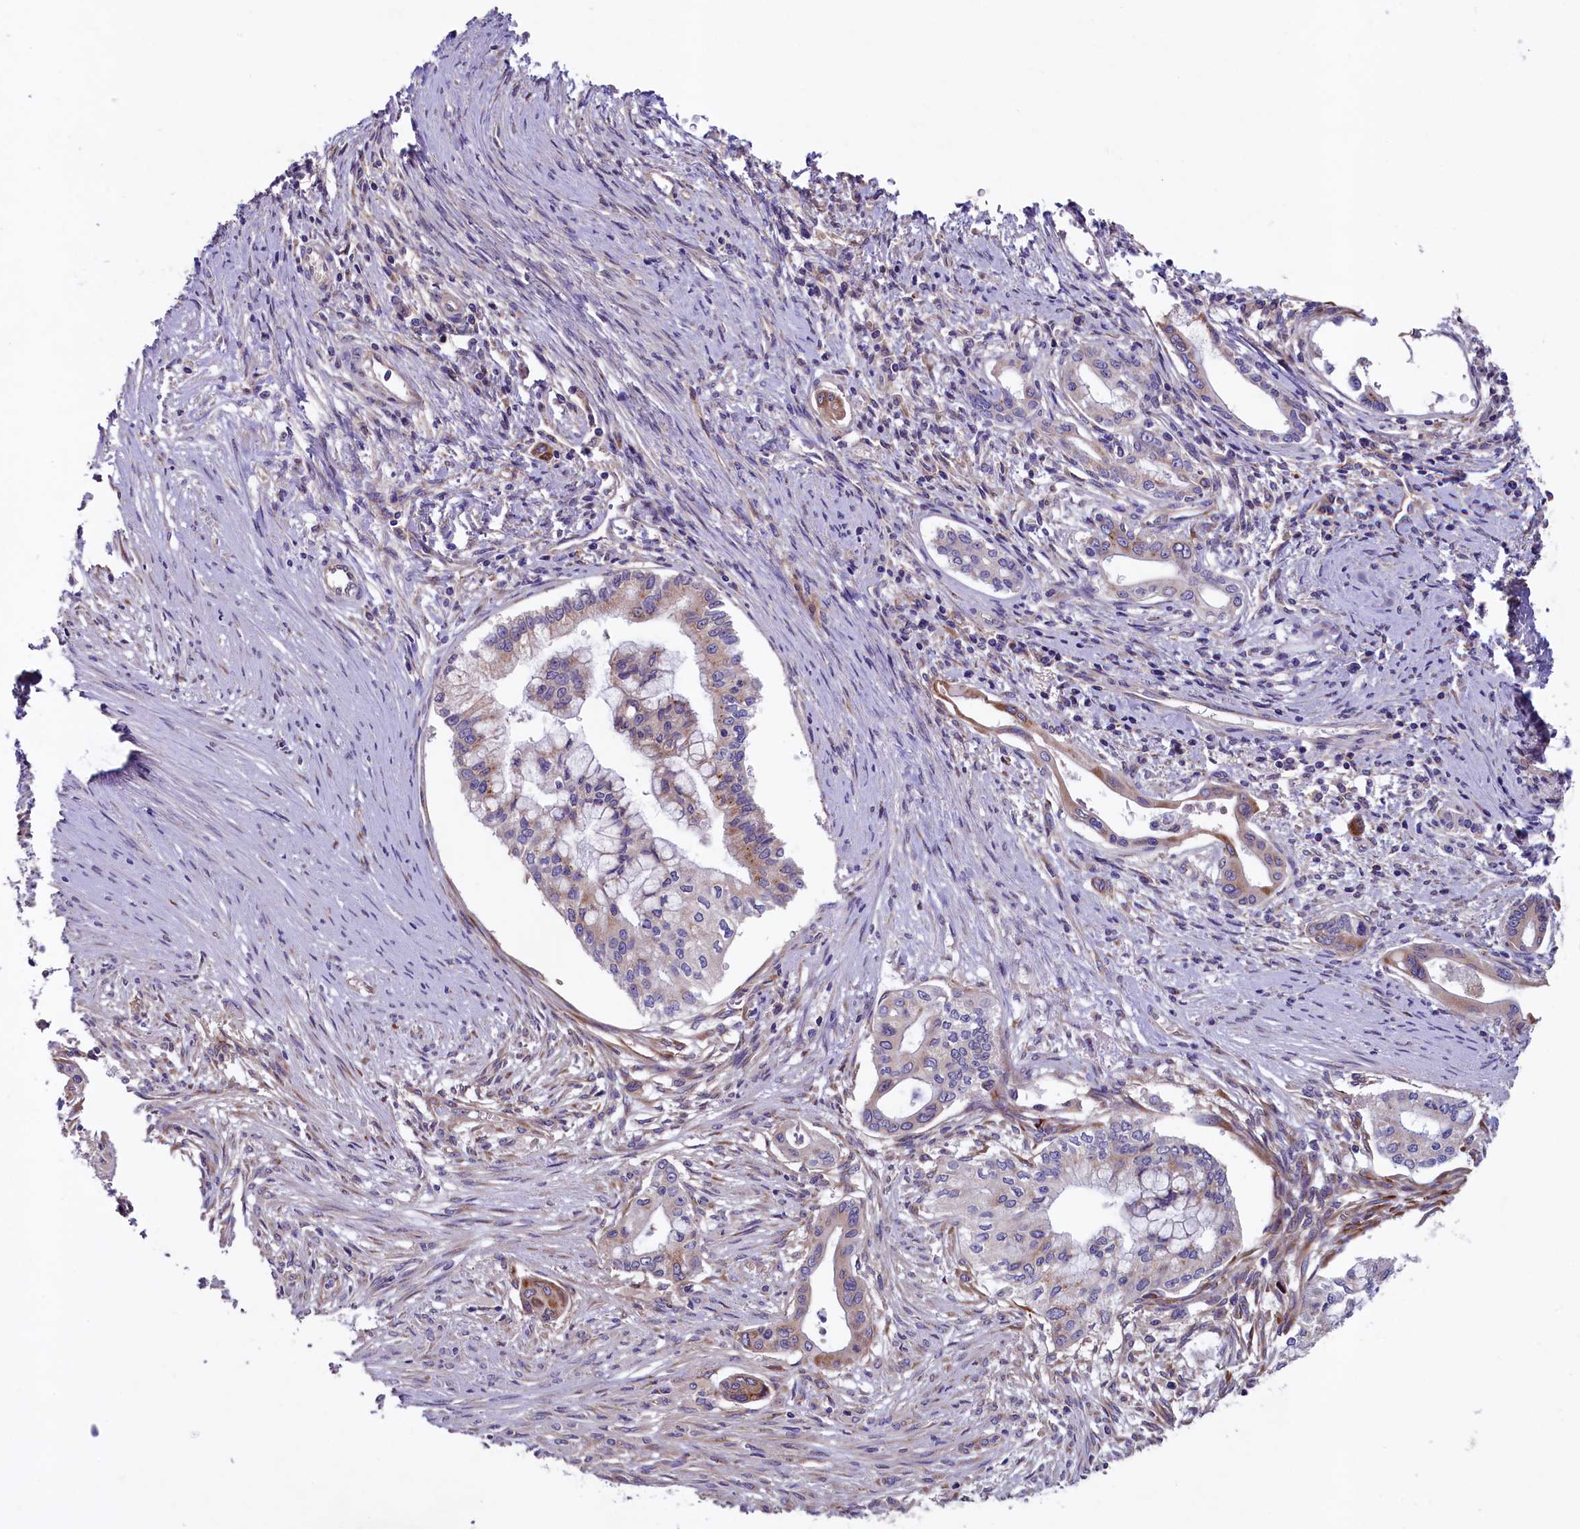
{"staining": {"intensity": "weak", "quantity": "<25%", "location": "cytoplasmic/membranous"}, "tissue": "pancreatic cancer", "cell_type": "Tumor cells", "image_type": "cancer", "snomed": [{"axis": "morphology", "description": "Adenocarcinoma, NOS"}, {"axis": "topography", "description": "Pancreas"}], "caption": "This is a photomicrograph of immunohistochemistry (IHC) staining of adenocarcinoma (pancreatic), which shows no staining in tumor cells.", "gene": "GPR108", "patient": {"sex": "male", "age": 46}}